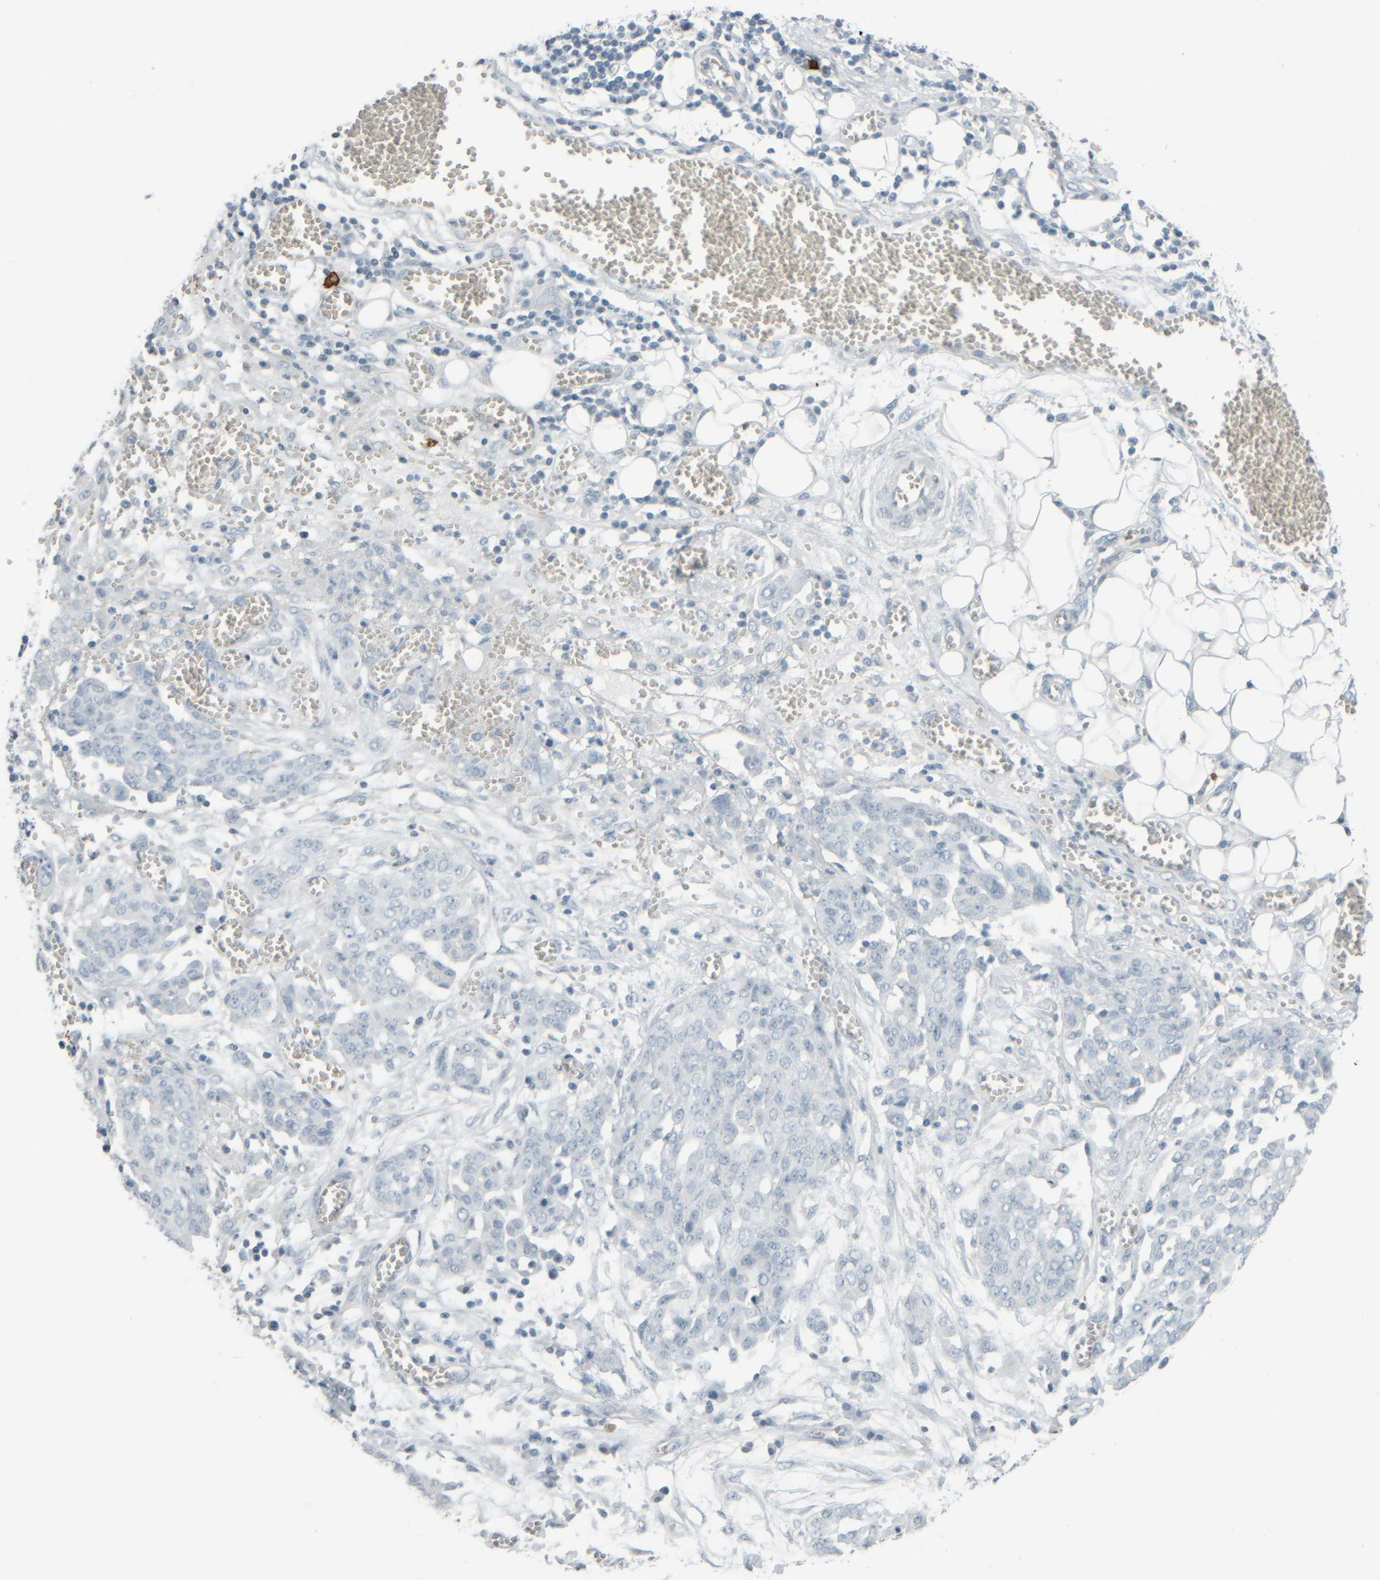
{"staining": {"intensity": "negative", "quantity": "none", "location": "none"}, "tissue": "ovarian cancer", "cell_type": "Tumor cells", "image_type": "cancer", "snomed": [{"axis": "morphology", "description": "Cystadenocarcinoma, serous, NOS"}, {"axis": "topography", "description": "Soft tissue"}, {"axis": "topography", "description": "Ovary"}], "caption": "This is an IHC photomicrograph of ovarian cancer (serous cystadenocarcinoma). There is no expression in tumor cells.", "gene": "TPSAB1", "patient": {"sex": "female", "age": 57}}